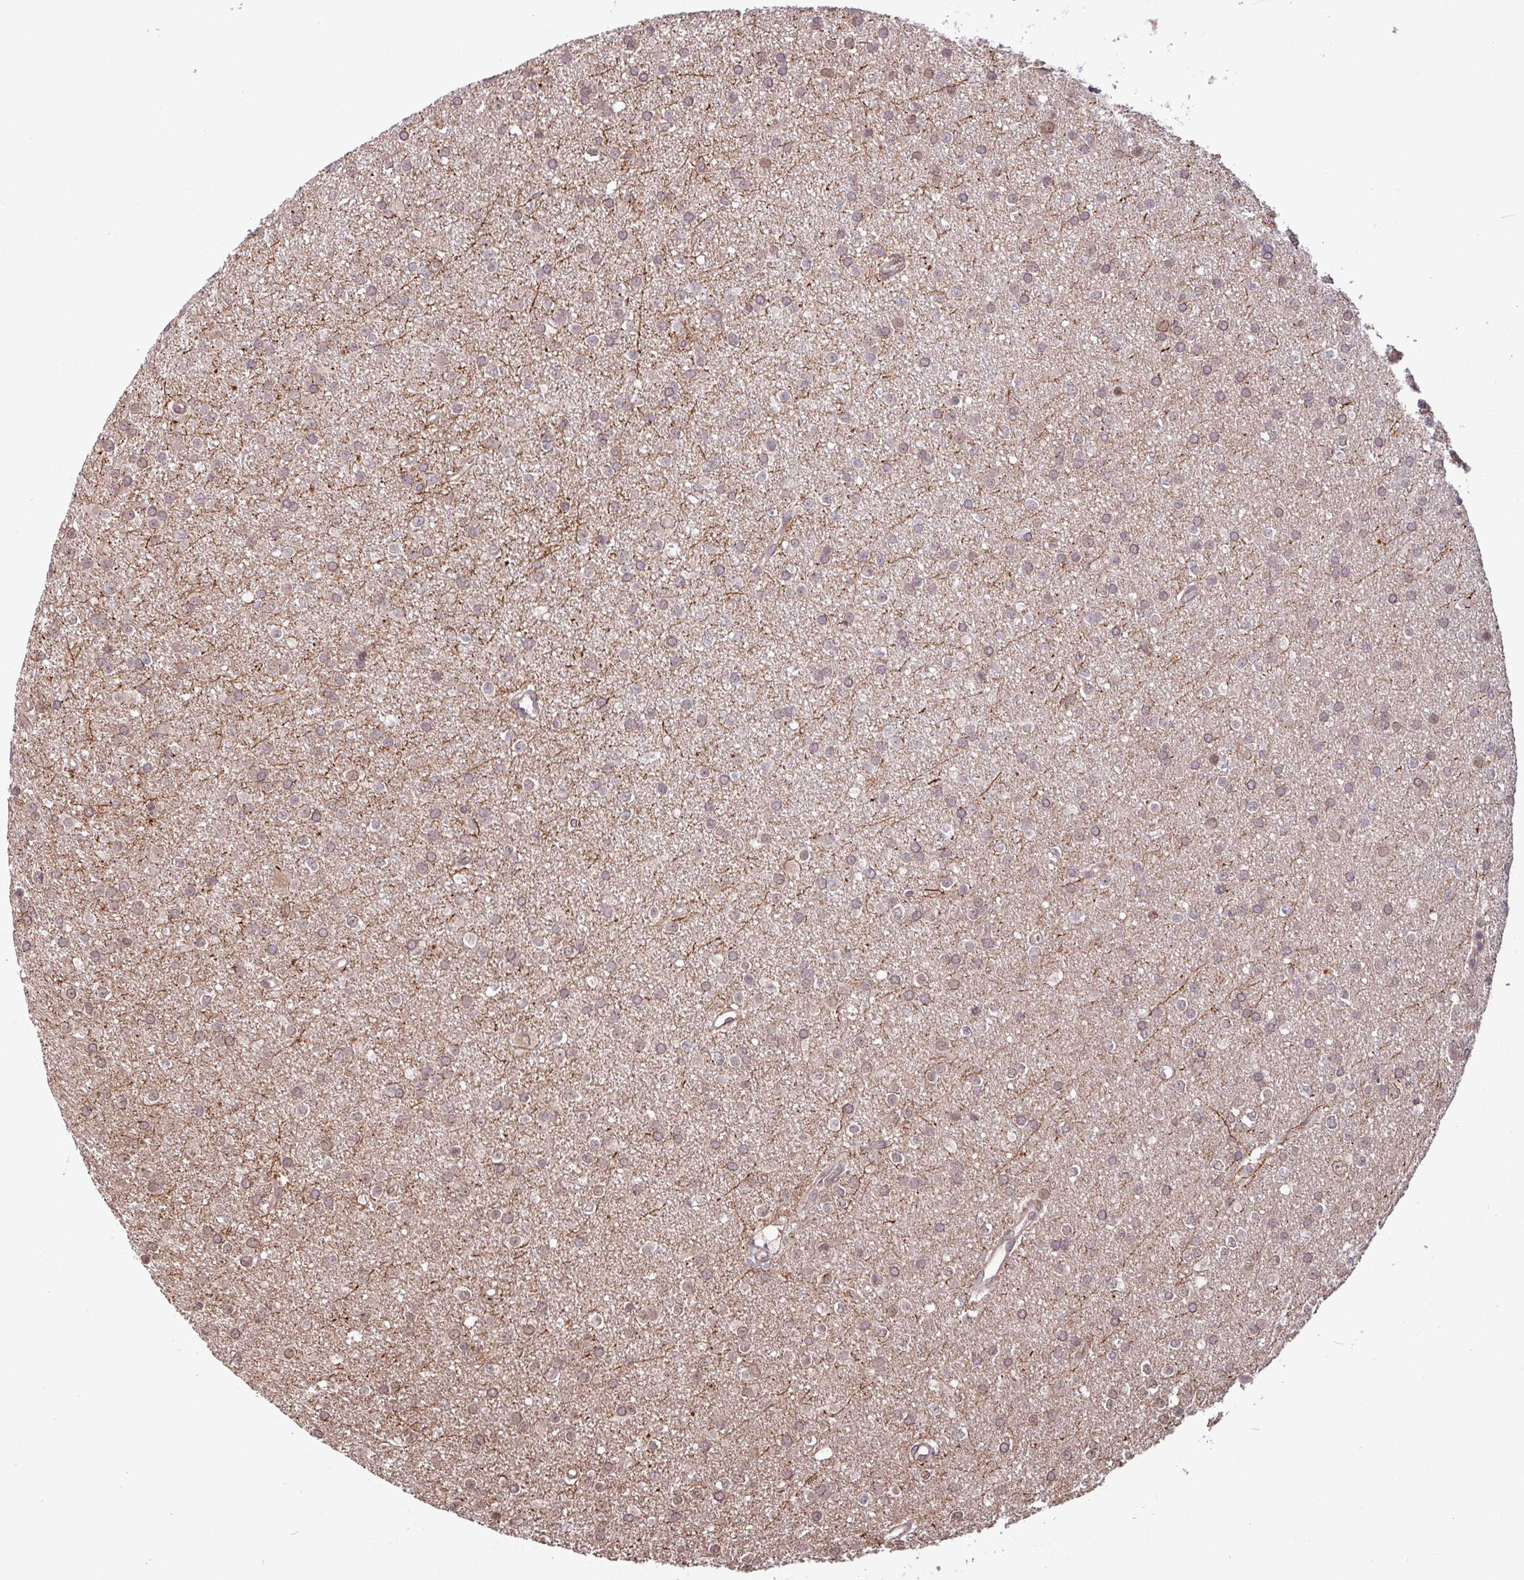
{"staining": {"intensity": "moderate", "quantity": "25%-75%", "location": "nuclear"}, "tissue": "glioma", "cell_type": "Tumor cells", "image_type": "cancer", "snomed": [{"axis": "morphology", "description": "Glioma, malignant, Low grade"}, {"axis": "topography", "description": "Brain"}], "caption": "This histopathology image exhibits immunohistochemistry staining of human glioma, with medium moderate nuclear staining in about 25%-75% of tumor cells.", "gene": "RBM4B", "patient": {"sex": "female", "age": 34}}